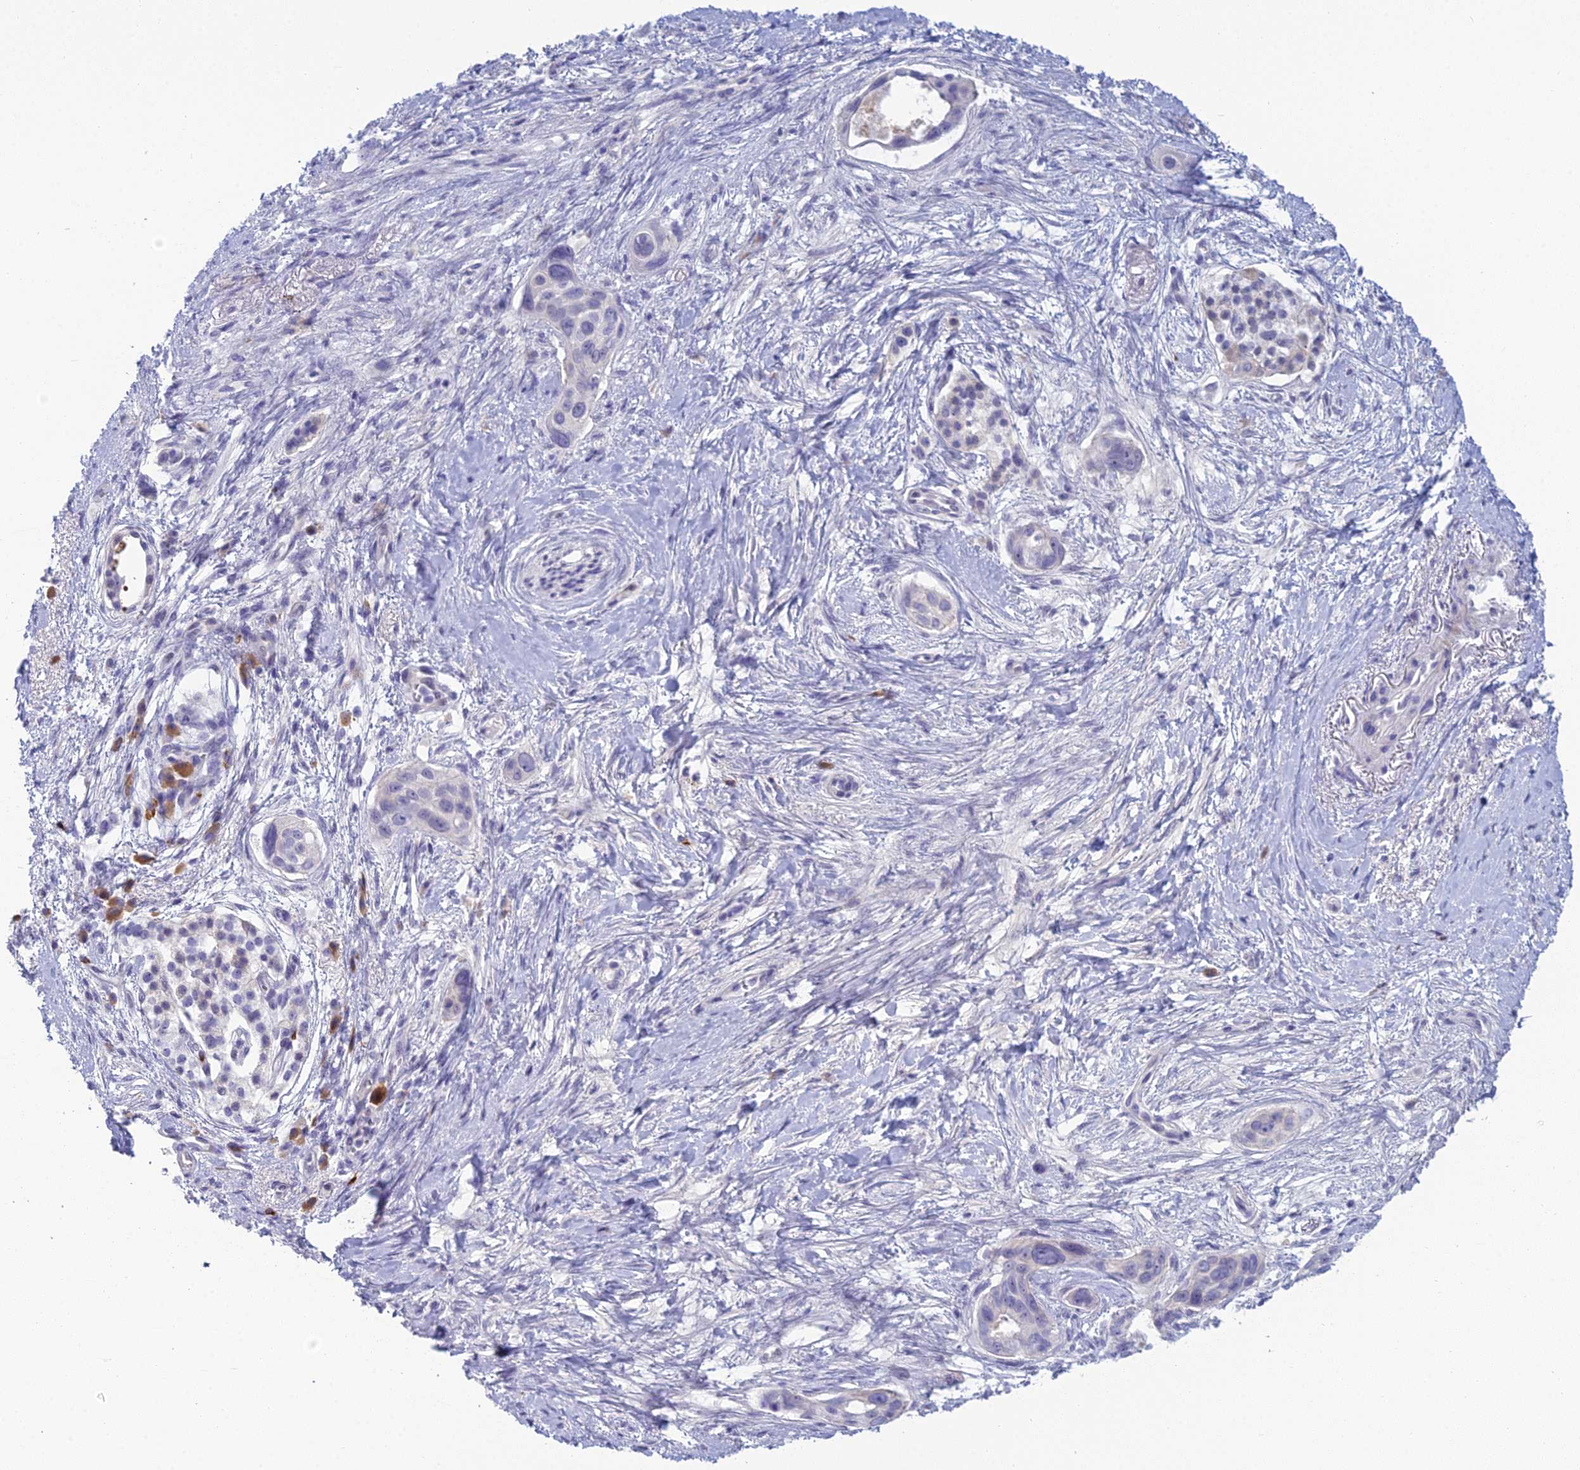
{"staining": {"intensity": "negative", "quantity": "none", "location": "none"}, "tissue": "pancreatic cancer", "cell_type": "Tumor cells", "image_type": "cancer", "snomed": [{"axis": "morphology", "description": "Adenocarcinoma, NOS"}, {"axis": "topography", "description": "Pancreas"}], "caption": "Immunohistochemical staining of human pancreatic cancer shows no significant positivity in tumor cells.", "gene": "MUC13", "patient": {"sex": "male", "age": 72}}